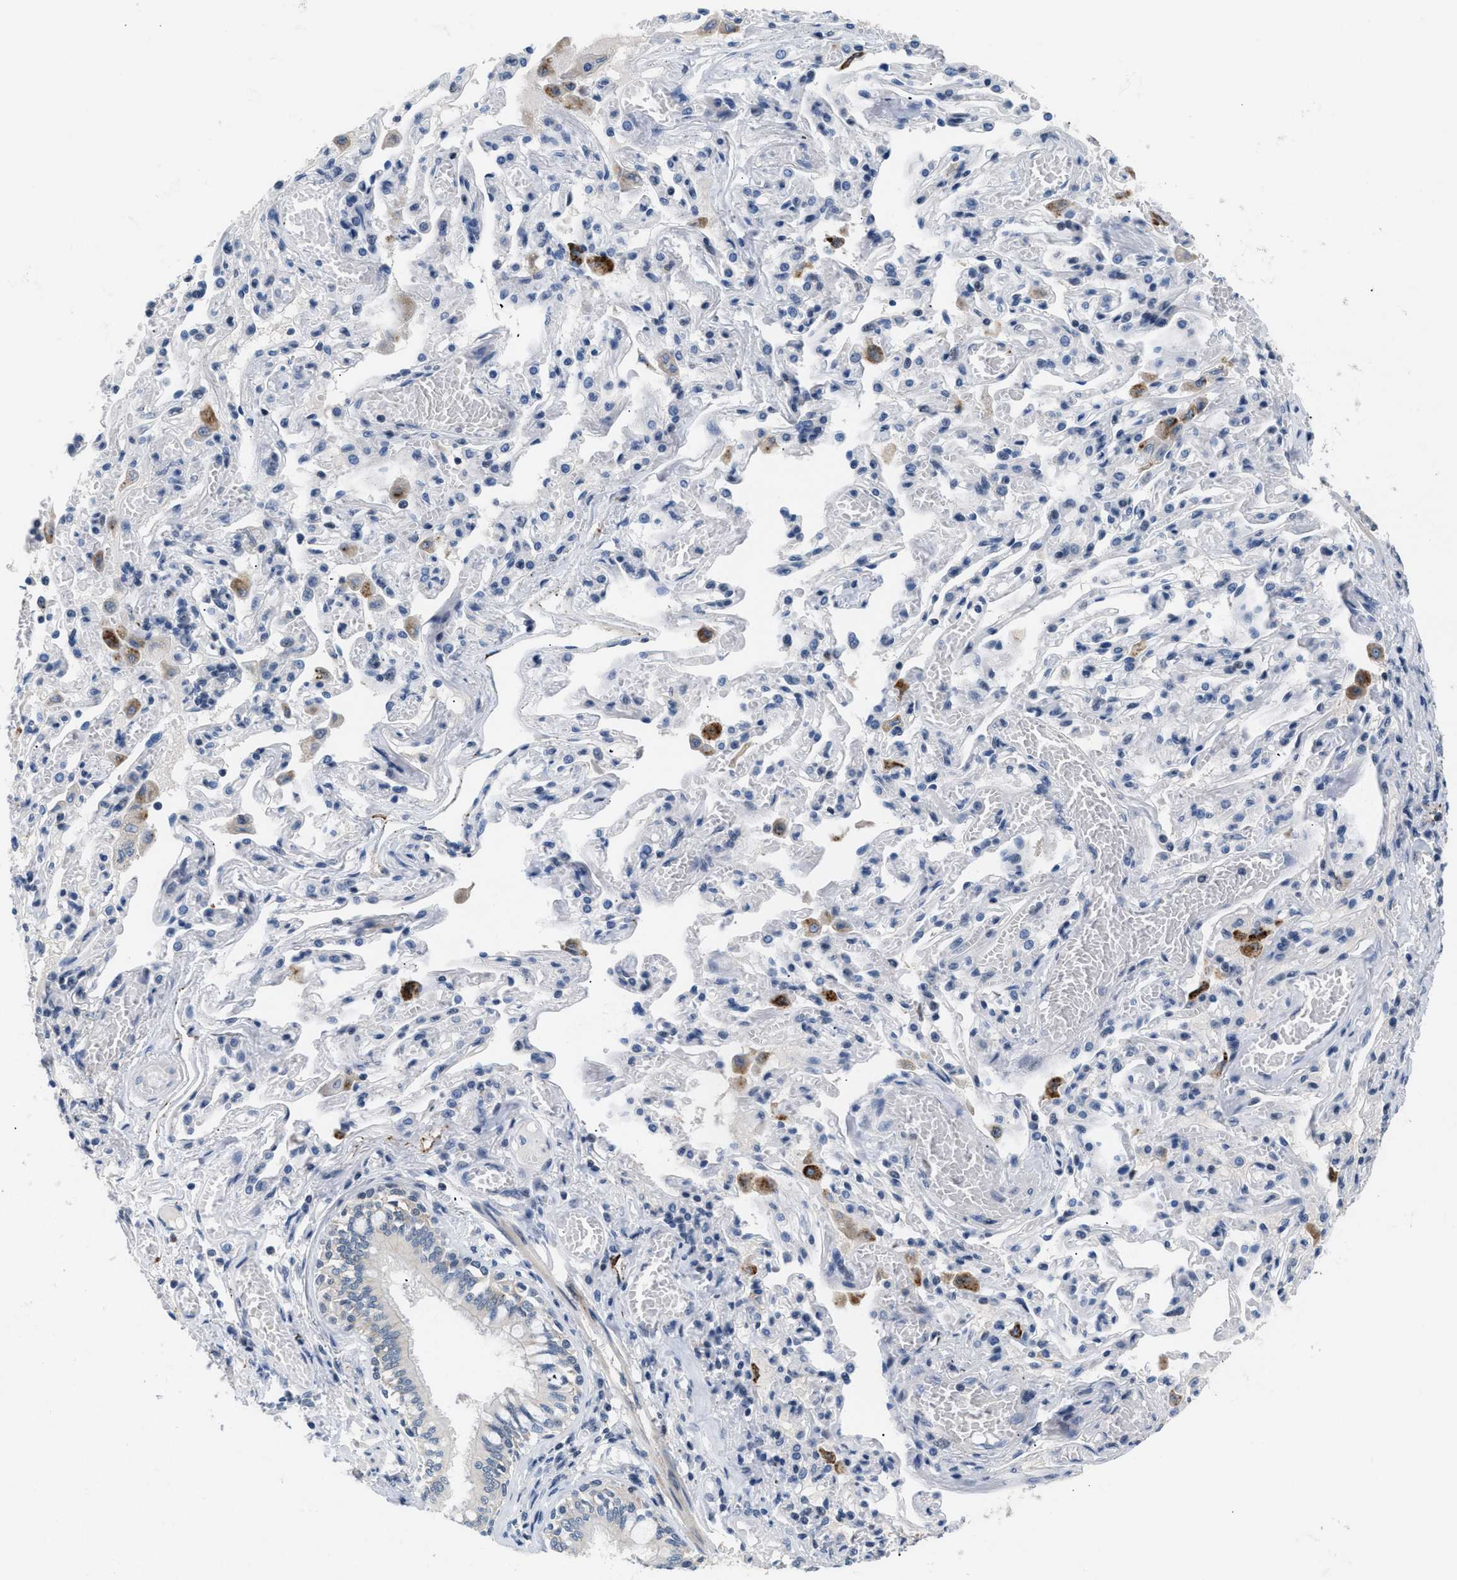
{"staining": {"intensity": "negative", "quantity": "none", "location": "none"}, "tissue": "bronchus", "cell_type": "Respiratory epithelial cells", "image_type": "normal", "snomed": [{"axis": "morphology", "description": "Normal tissue, NOS"}, {"axis": "morphology", "description": "Inflammation, NOS"}, {"axis": "topography", "description": "Cartilage tissue"}, {"axis": "topography", "description": "Lung"}], "caption": "Histopathology image shows no protein positivity in respiratory epithelial cells of normal bronchus. (IHC, brightfield microscopy, high magnification).", "gene": "KCNC3", "patient": {"sex": "male", "age": 71}}